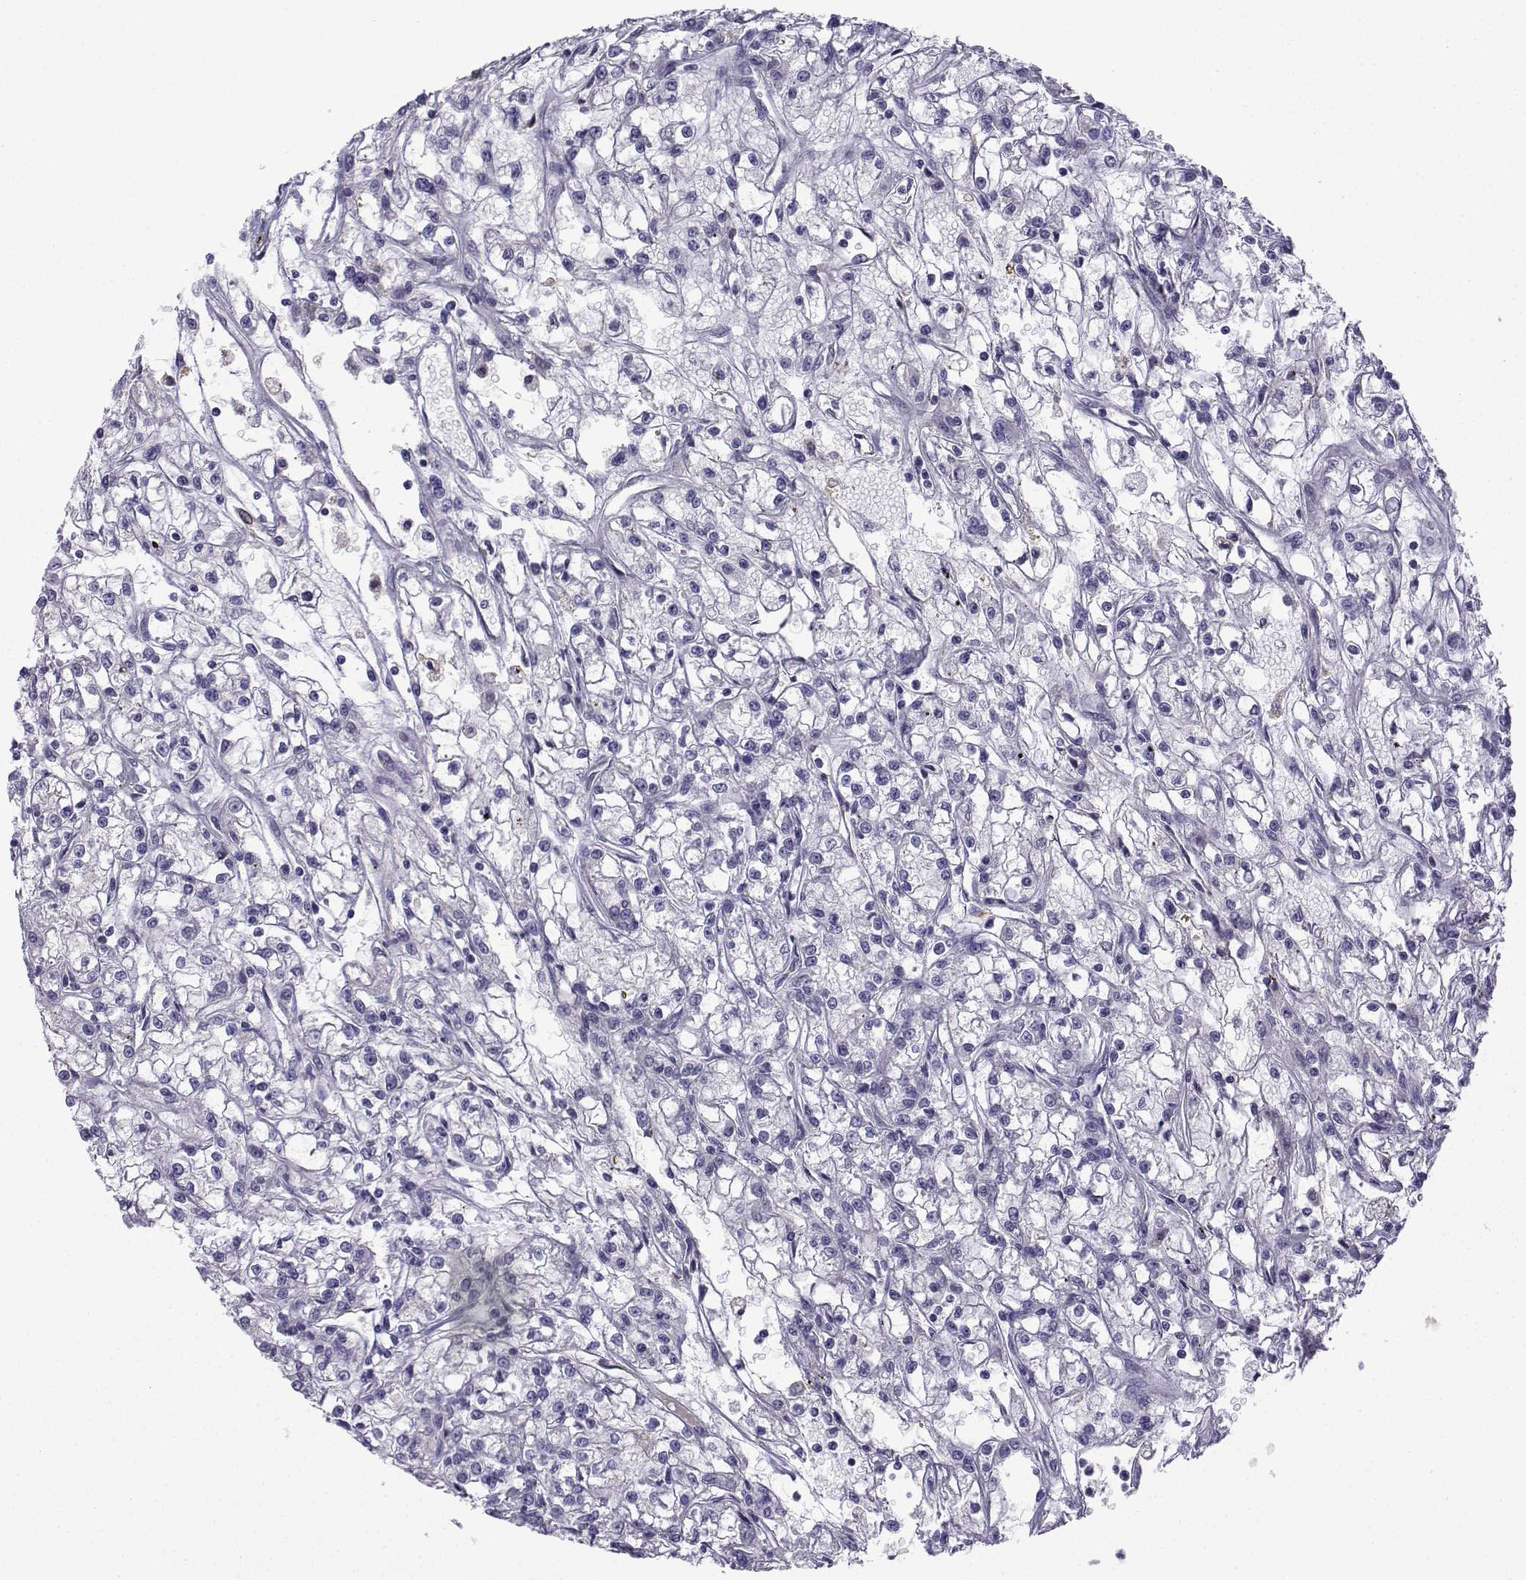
{"staining": {"intensity": "negative", "quantity": "none", "location": "none"}, "tissue": "renal cancer", "cell_type": "Tumor cells", "image_type": "cancer", "snomed": [{"axis": "morphology", "description": "Adenocarcinoma, NOS"}, {"axis": "topography", "description": "Kidney"}], "caption": "Micrograph shows no significant protein staining in tumor cells of adenocarcinoma (renal). (DAB immunohistochemistry (IHC), high magnification).", "gene": "SPACA7", "patient": {"sex": "female", "age": 59}}